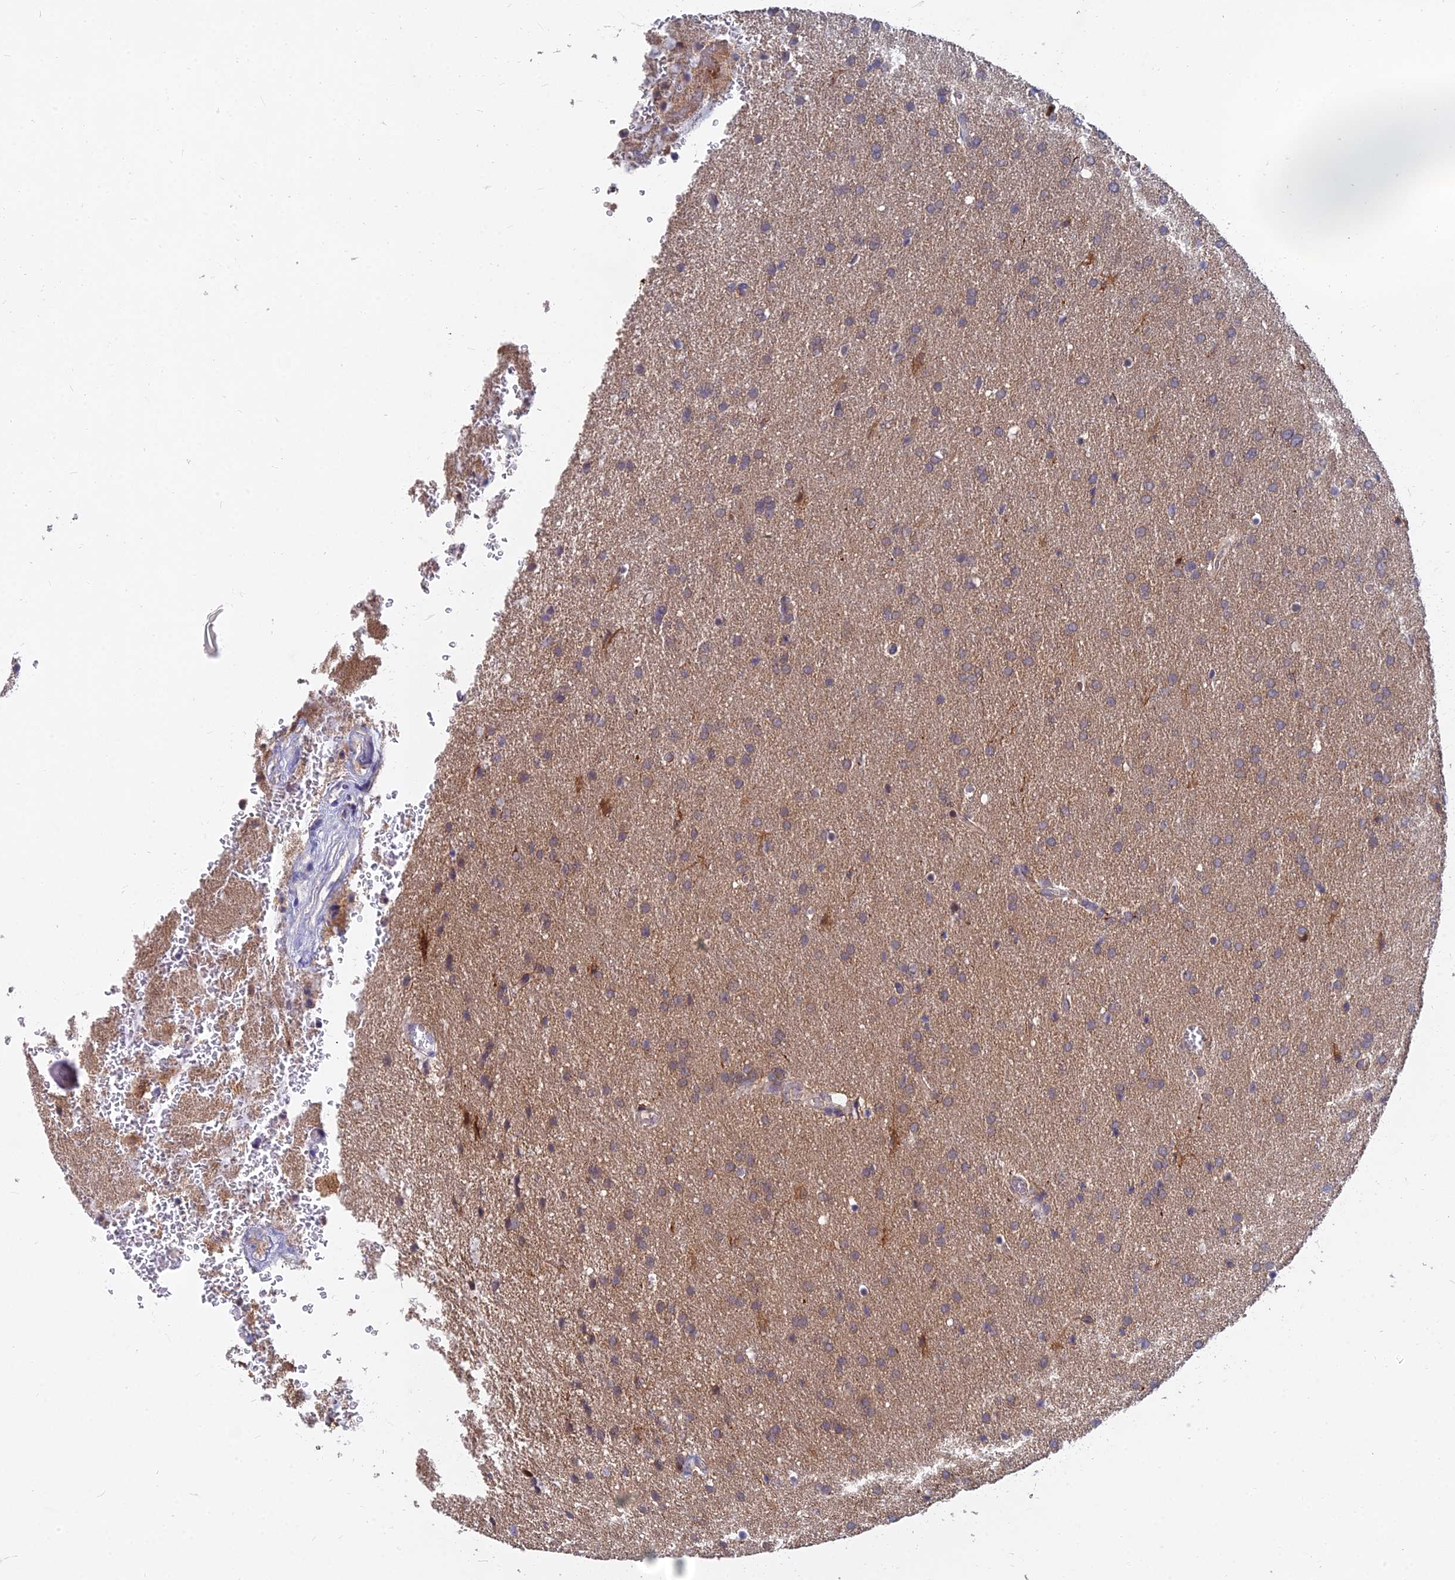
{"staining": {"intensity": "weak", "quantity": "<25%", "location": "cytoplasmic/membranous"}, "tissue": "glioma", "cell_type": "Tumor cells", "image_type": "cancer", "snomed": [{"axis": "morphology", "description": "Glioma, malignant, Low grade"}, {"axis": "topography", "description": "Brain"}], "caption": "Immunohistochemistry of human malignant glioma (low-grade) reveals no expression in tumor cells.", "gene": "B3GALT4", "patient": {"sex": "female", "age": 32}}